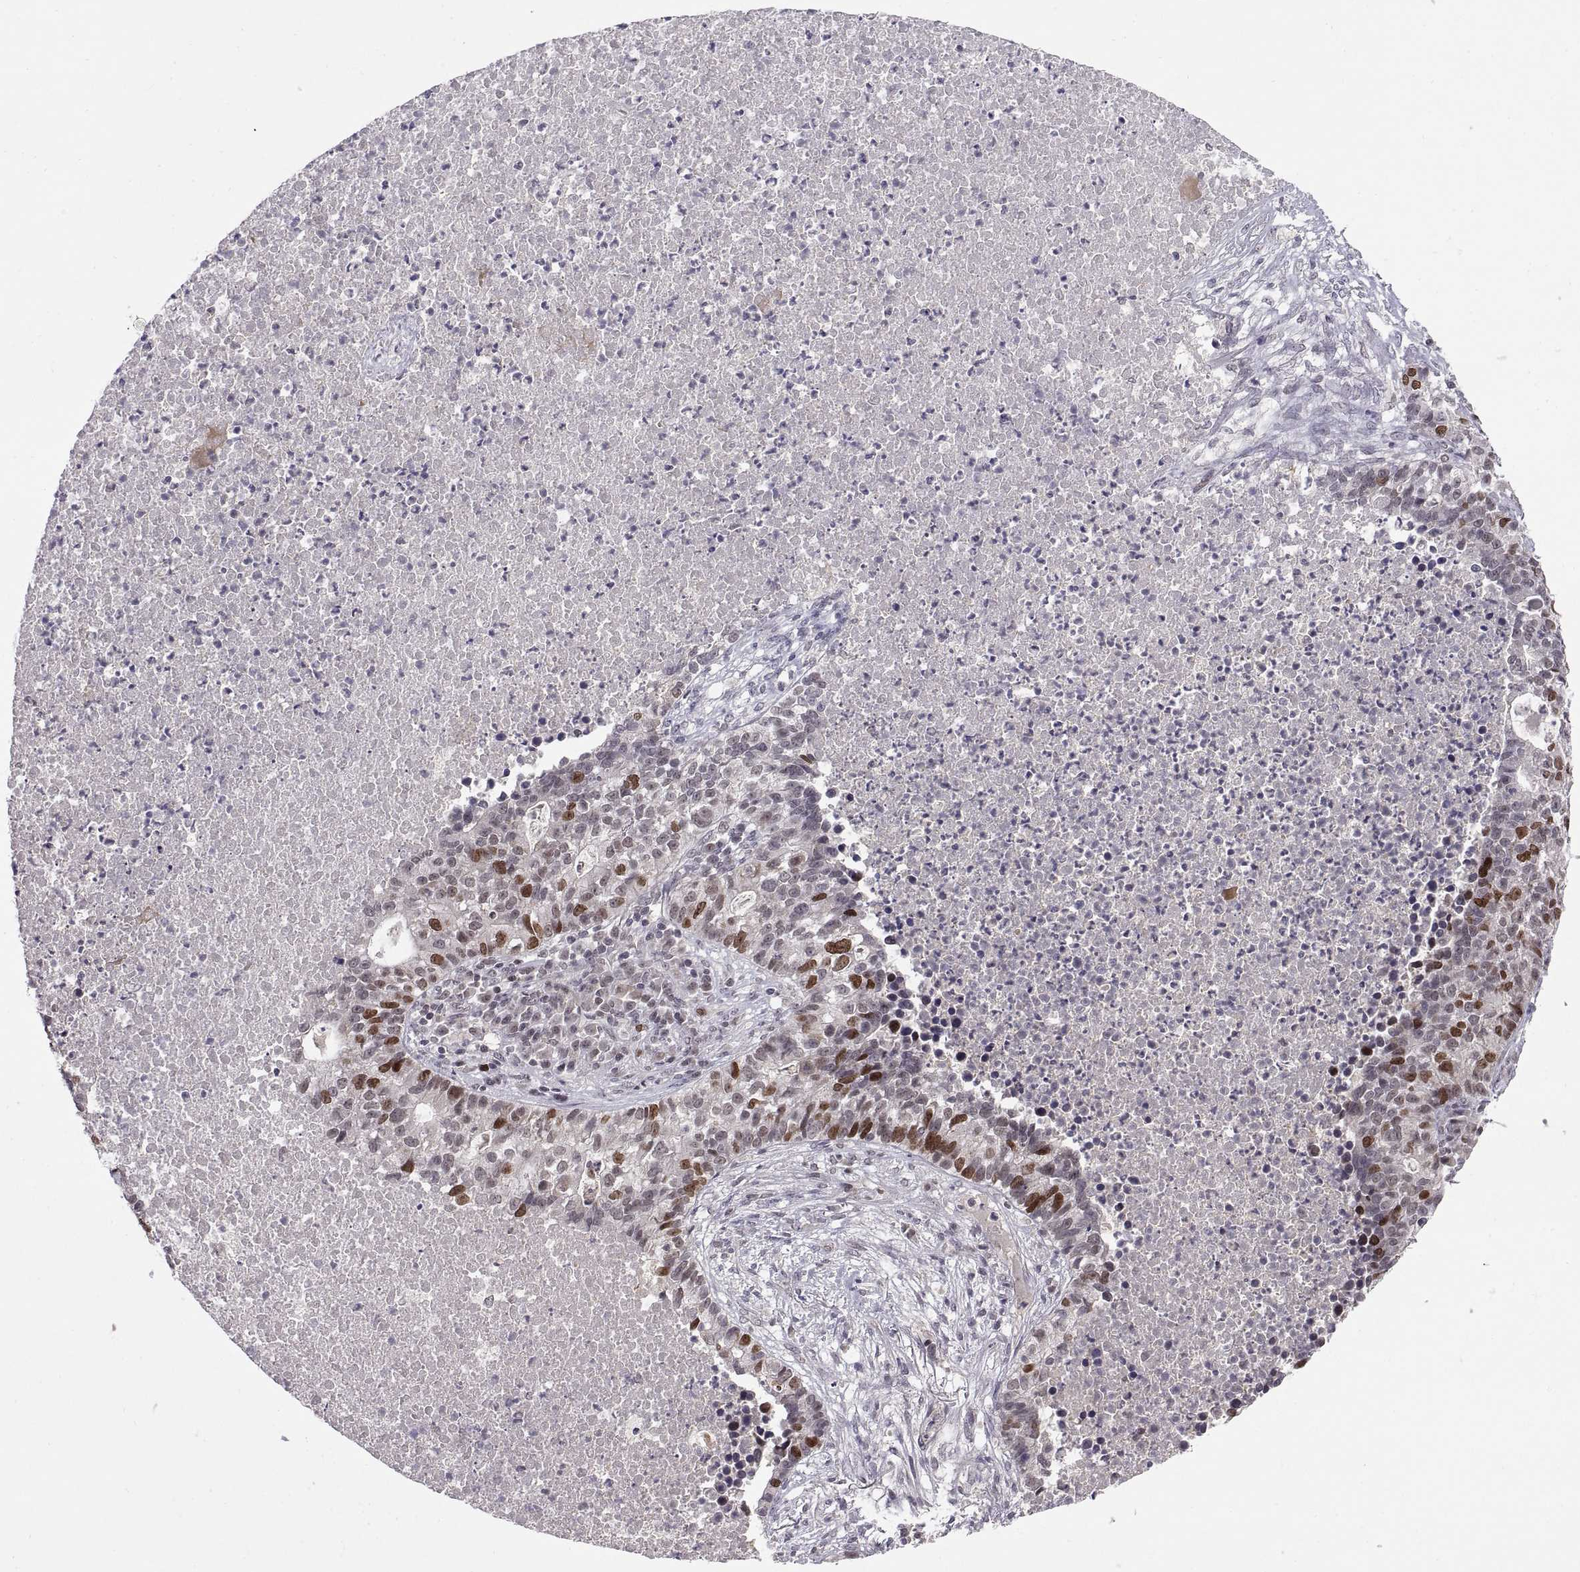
{"staining": {"intensity": "moderate", "quantity": "<25%", "location": "nuclear"}, "tissue": "lung cancer", "cell_type": "Tumor cells", "image_type": "cancer", "snomed": [{"axis": "morphology", "description": "Adenocarcinoma, NOS"}, {"axis": "topography", "description": "Lung"}], "caption": "DAB immunohistochemical staining of adenocarcinoma (lung) displays moderate nuclear protein expression in about <25% of tumor cells.", "gene": "CHFR", "patient": {"sex": "male", "age": 57}}